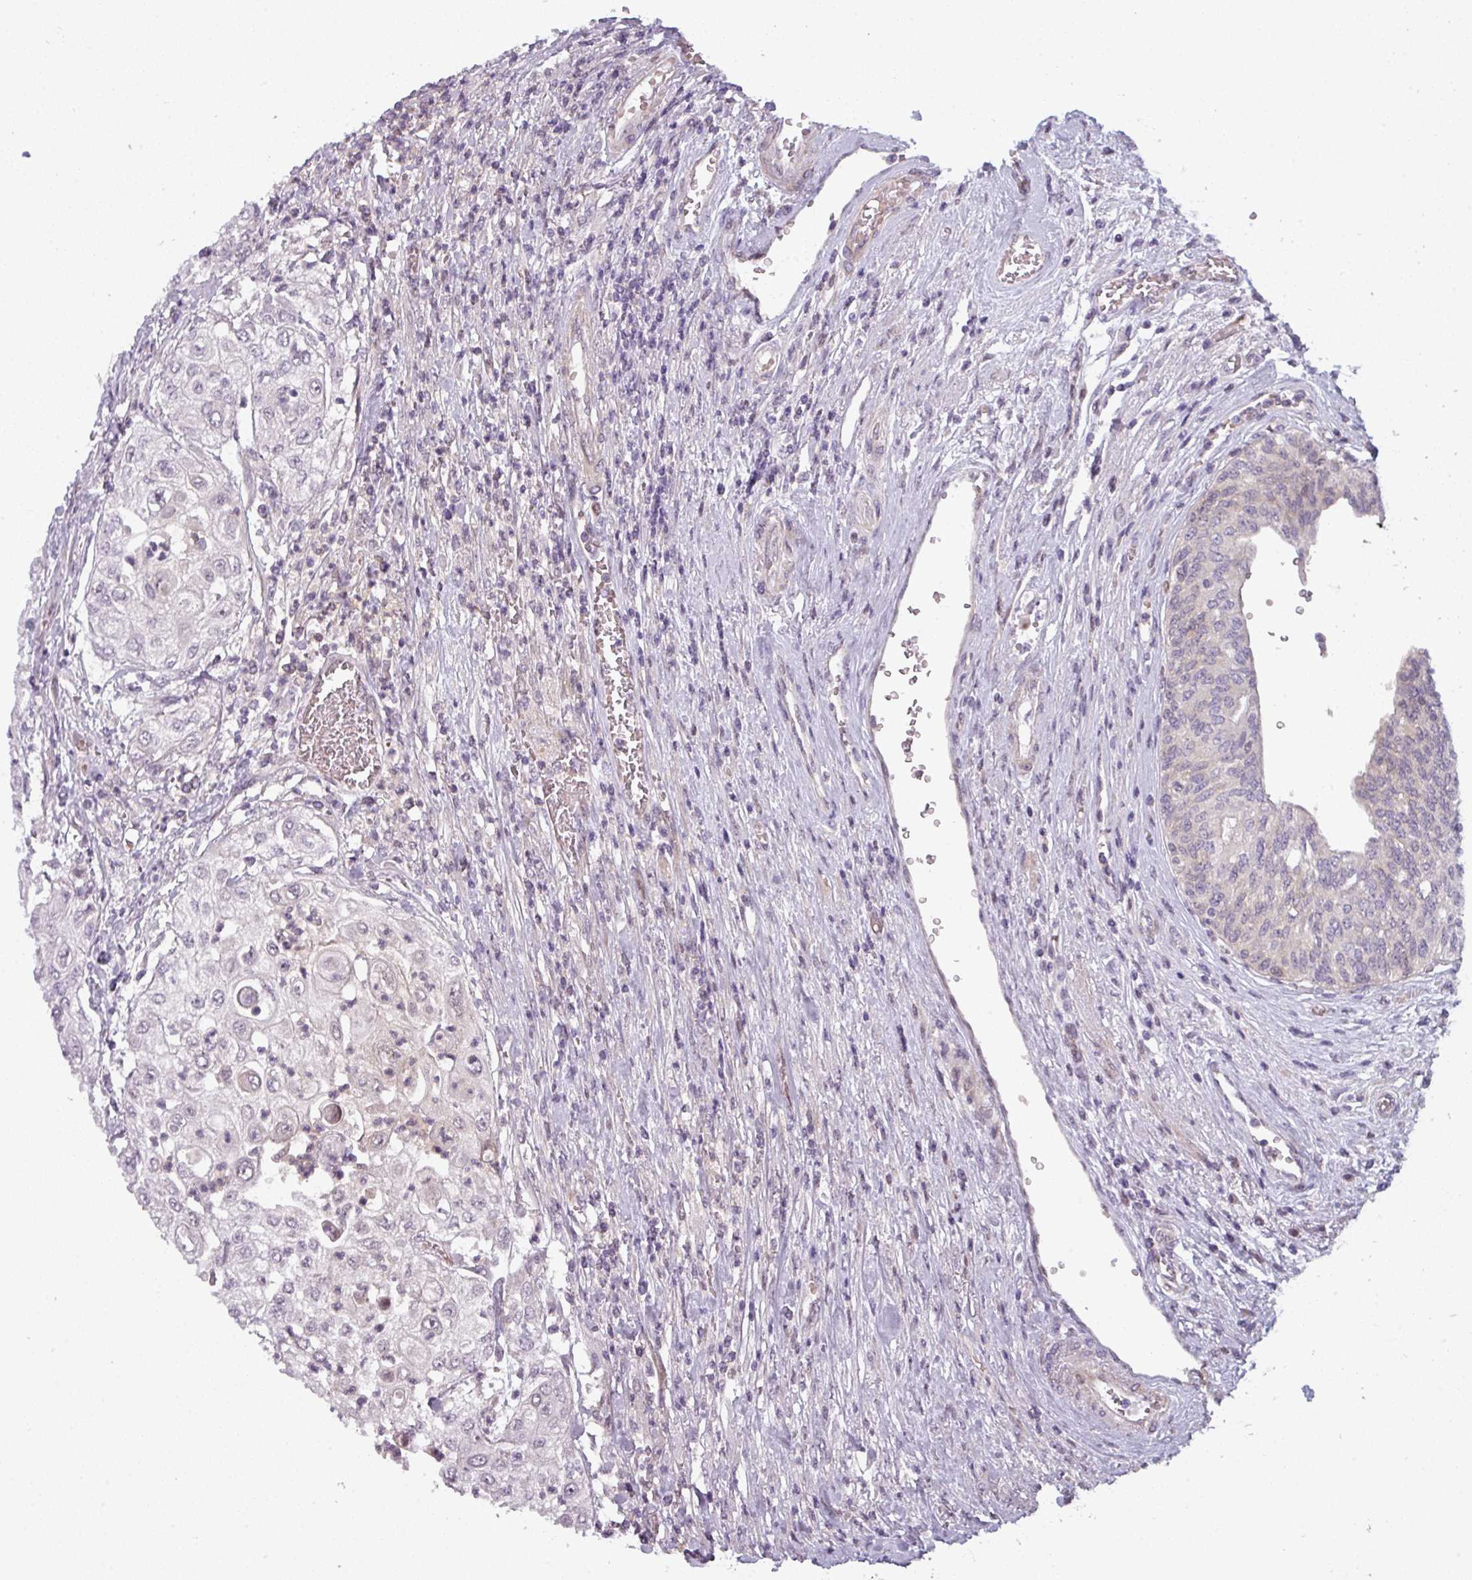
{"staining": {"intensity": "negative", "quantity": "none", "location": "none"}, "tissue": "urothelial cancer", "cell_type": "Tumor cells", "image_type": "cancer", "snomed": [{"axis": "morphology", "description": "Urothelial carcinoma, High grade"}, {"axis": "topography", "description": "Urinary bladder"}], "caption": "High power microscopy photomicrograph of an immunohistochemistry (IHC) micrograph of urothelial cancer, revealing no significant expression in tumor cells.", "gene": "PRAMEF12", "patient": {"sex": "female", "age": 79}}